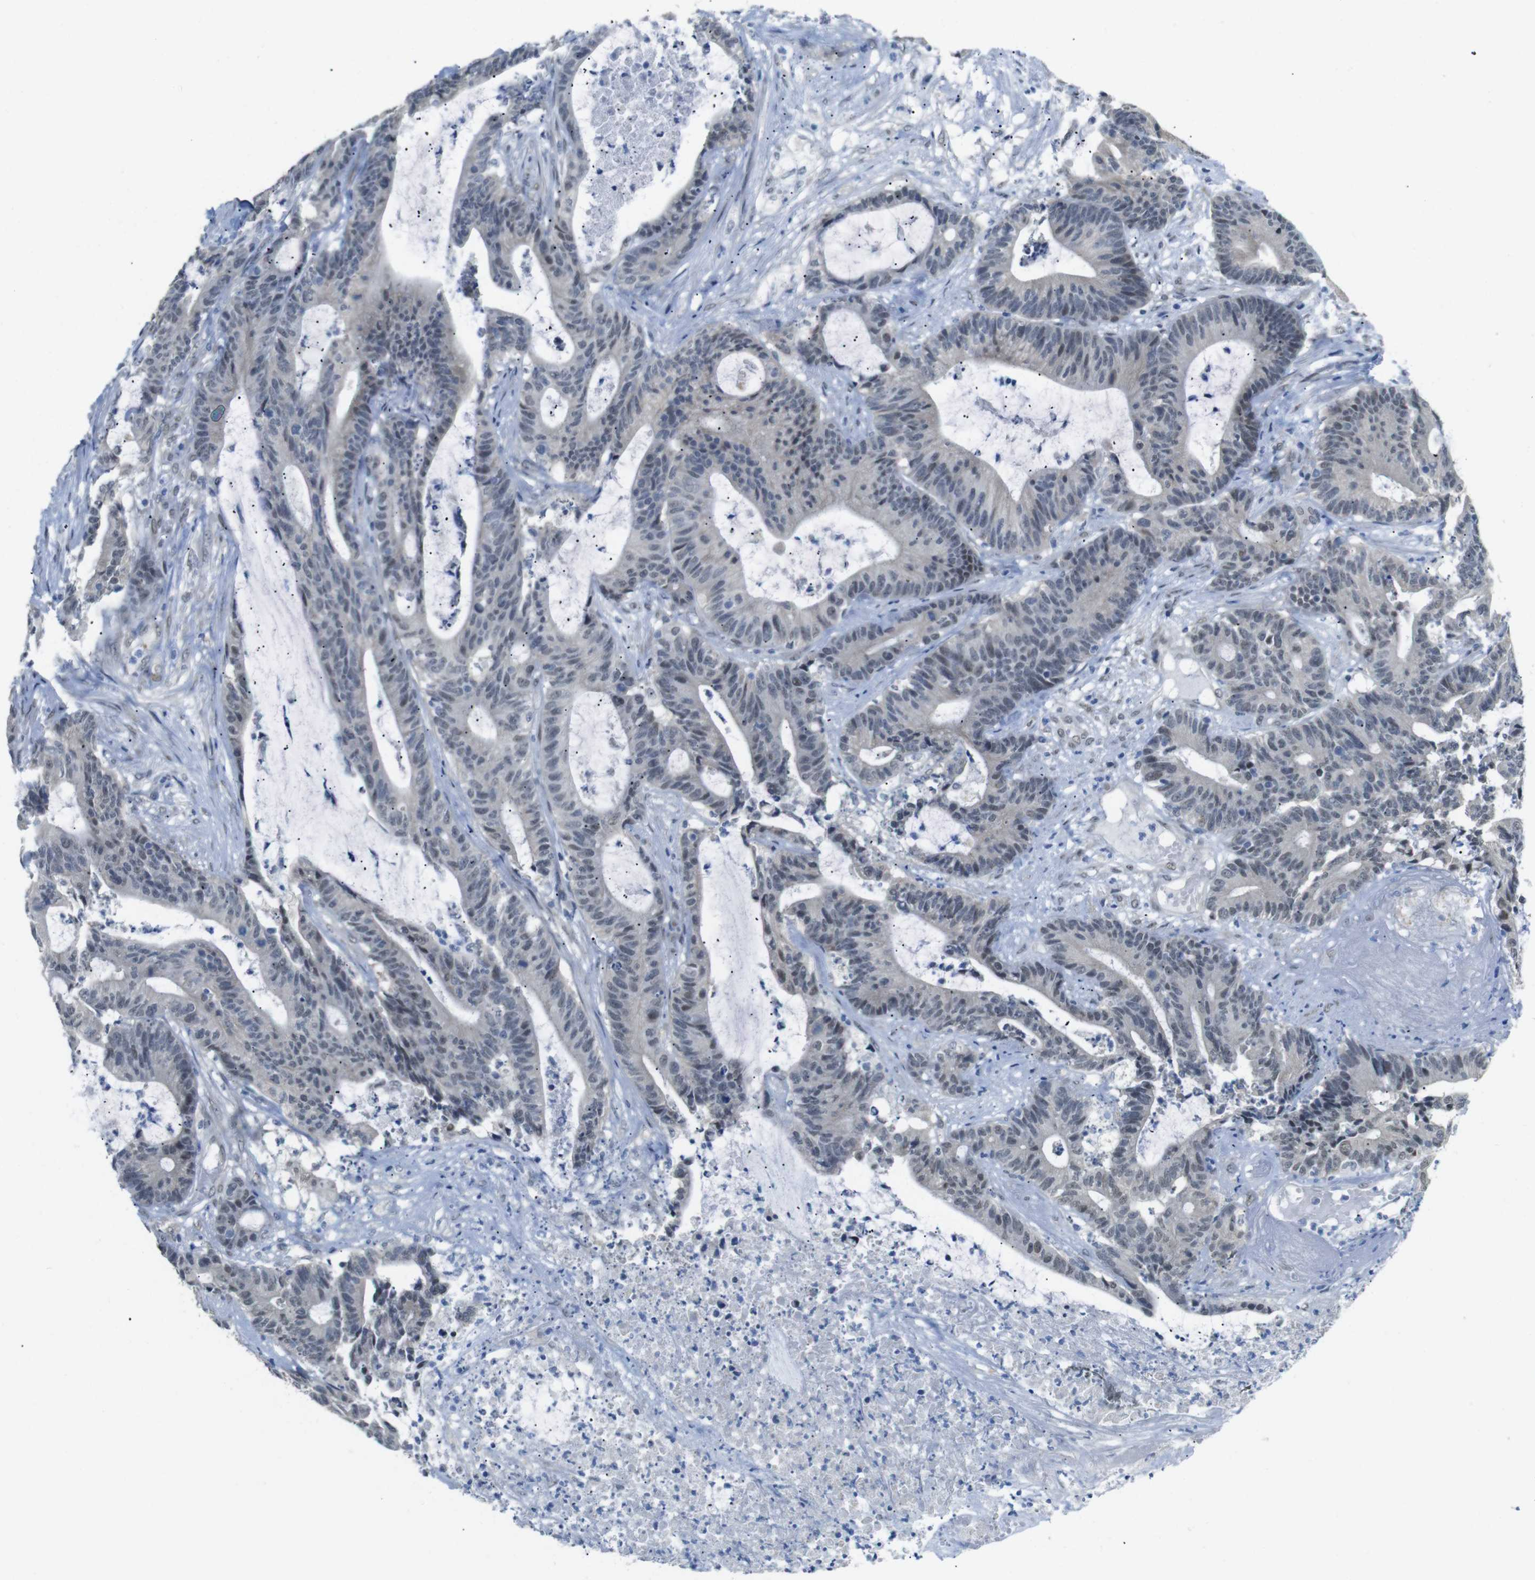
{"staining": {"intensity": "negative", "quantity": "none", "location": "none"}, "tissue": "colorectal cancer", "cell_type": "Tumor cells", "image_type": "cancer", "snomed": [{"axis": "morphology", "description": "Adenocarcinoma, NOS"}, {"axis": "topography", "description": "Colon"}], "caption": "A micrograph of human adenocarcinoma (colorectal) is negative for staining in tumor cells.", "gene": "GPR158", "patient": {"sex": "female", "age": 84}}